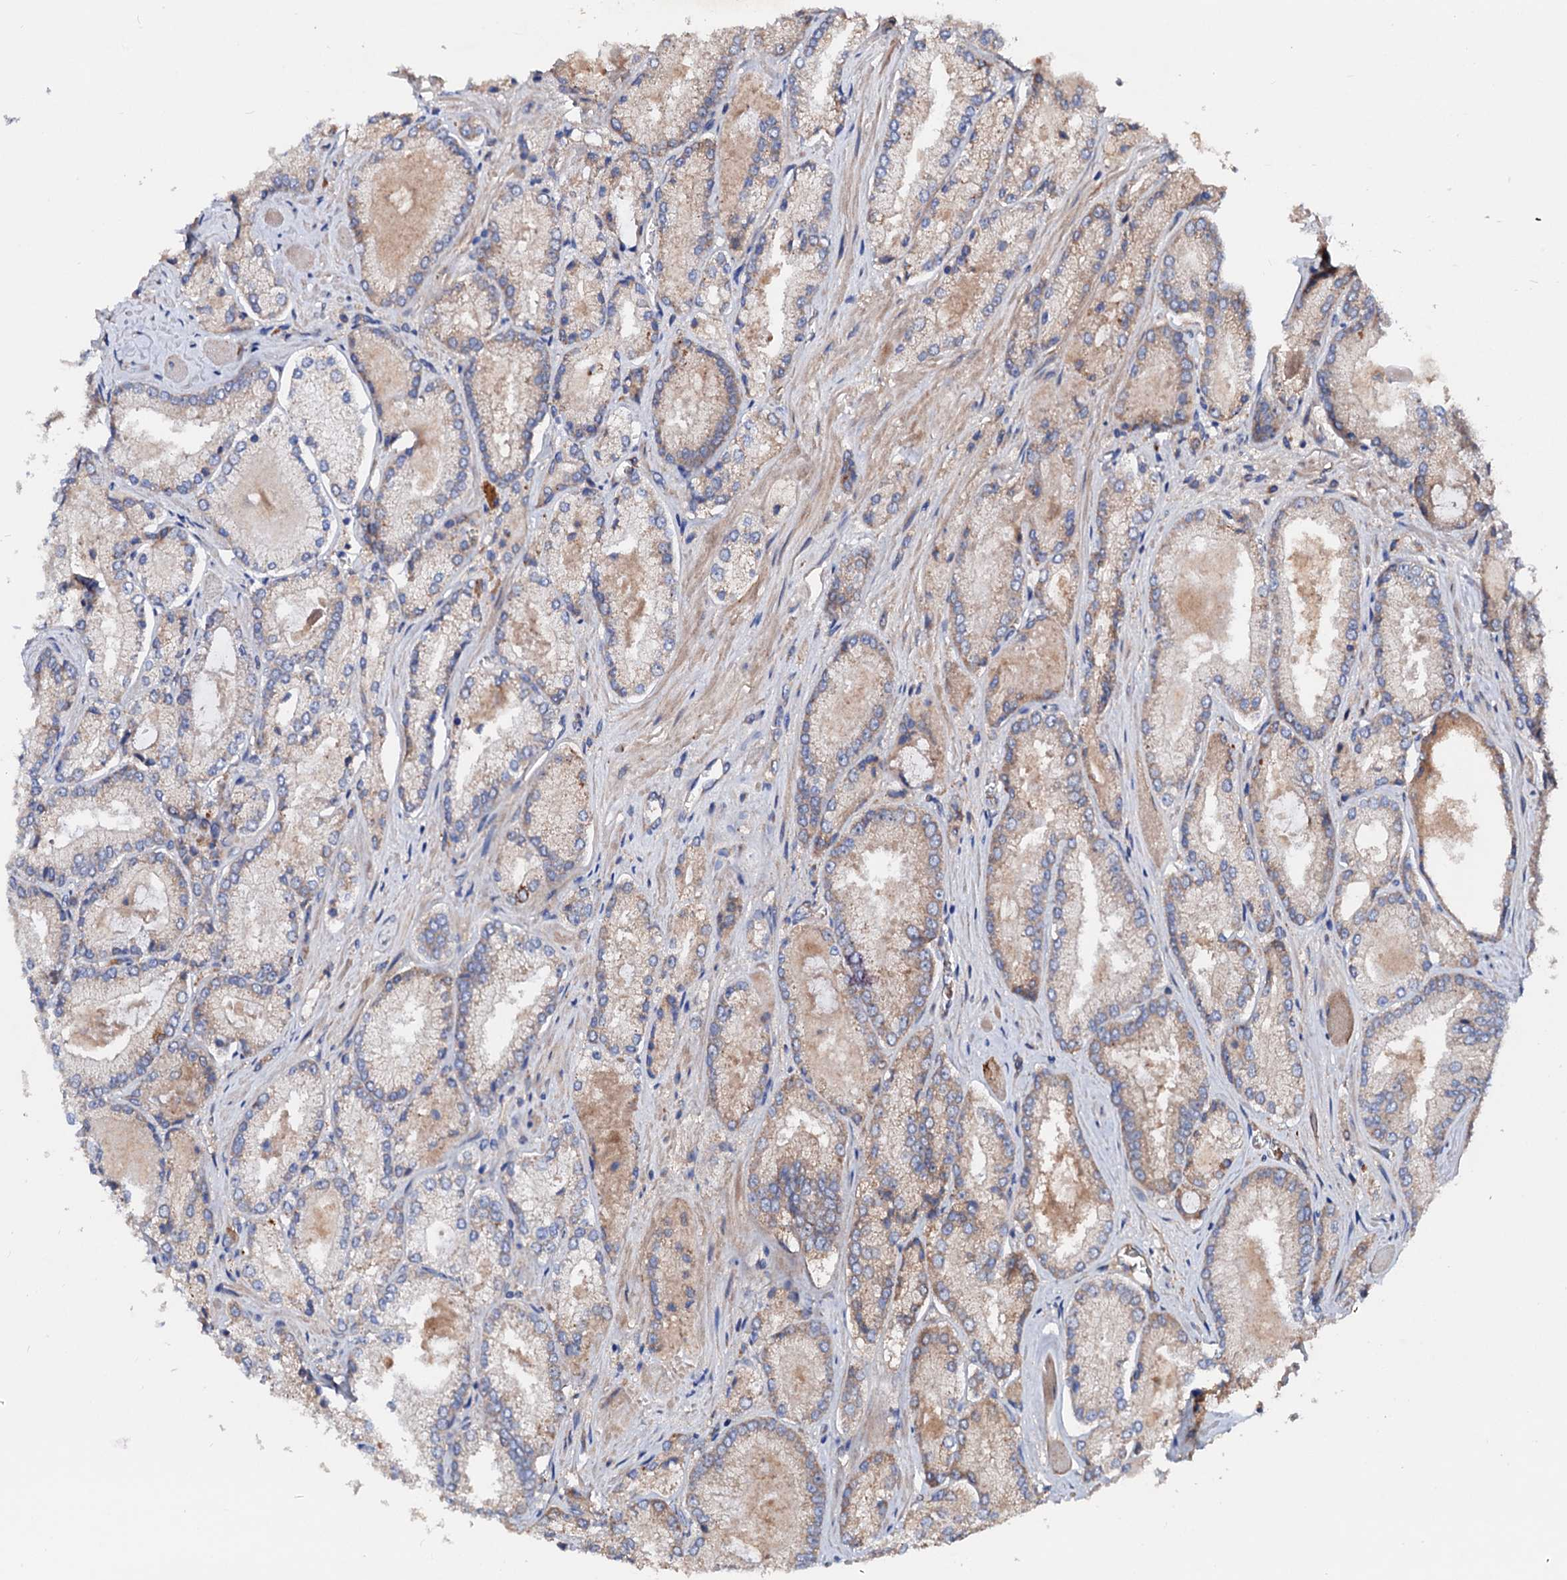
{"staining": {"intensity": "moderate", "quantity": ">75%", "location": "cytoplasmic/membranous"}, "tissue": "prostate cancer", "cell_type": "Tumor cells", "image_type": "cancer", "snomed": [{"axis": "morphology", "description": "Adenocarcinoma, Low grade"}, {"axis": "topography", "description": "Prostate"}], "caption": "A brown stain shows moderate cytoplasmic/membranous expression of a protein in prostate cancer tumor cells.", "gene": "EXTL1", "patient": {"sex": "male", "age": 74}}